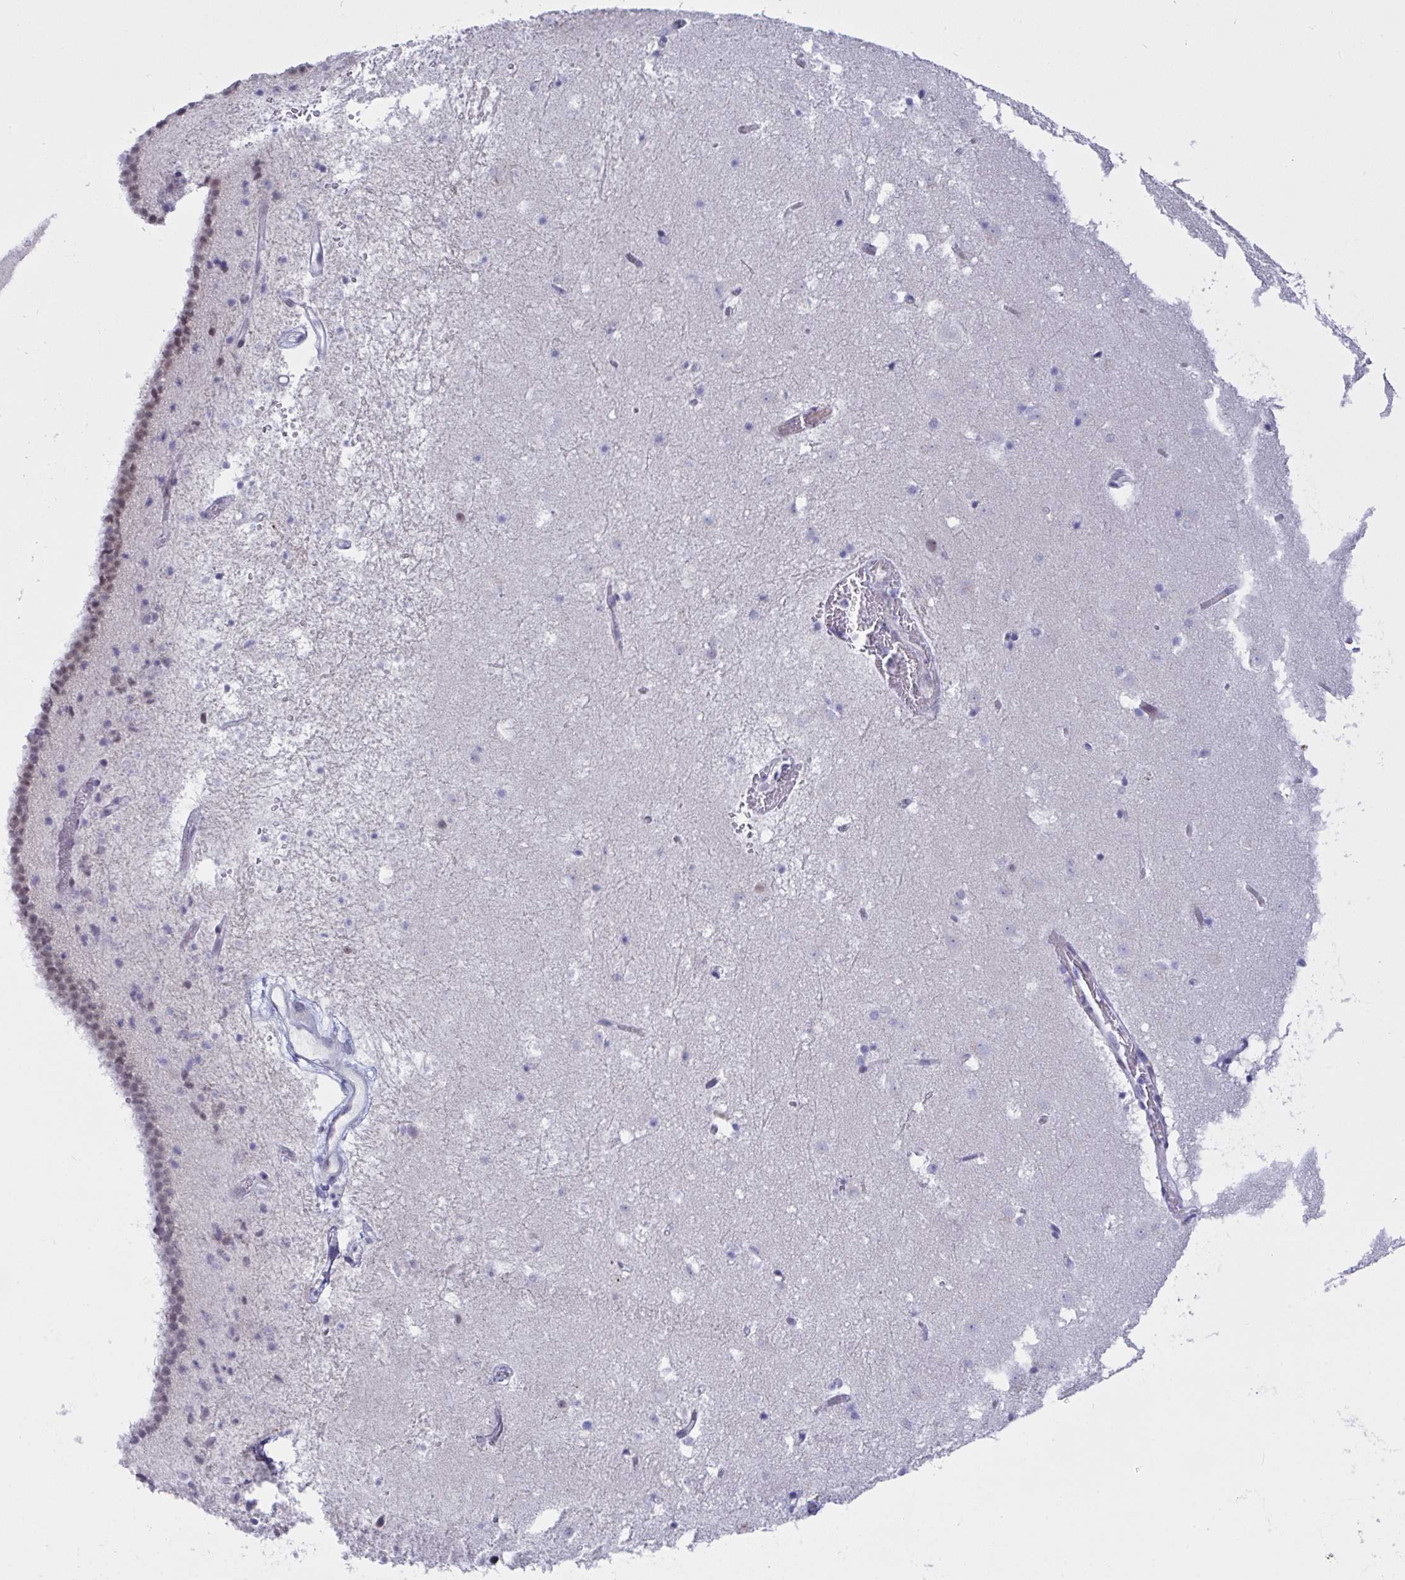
{"staining": {"intensity": "negative", "quantity": "none", "location": "none"}, "tissue": "caudate", "cell_type": "Glial cells", "image_type": "normal", "snomed": [{"axis": "morphology", "description": "Normal tissue, NOS"}, {"axis": "topography", "description": "Lateral ventricle wall"}], "caption": "Caudate was stained to show a protein in brown. There is no significant staining in glial cells. Brightfield microscopy of IHC stained with DAB (brown) and hematoxylin (blue), captured at high magnification.", "gene": "FBXL22", "patient": {"sex": "male", "age": 37}}